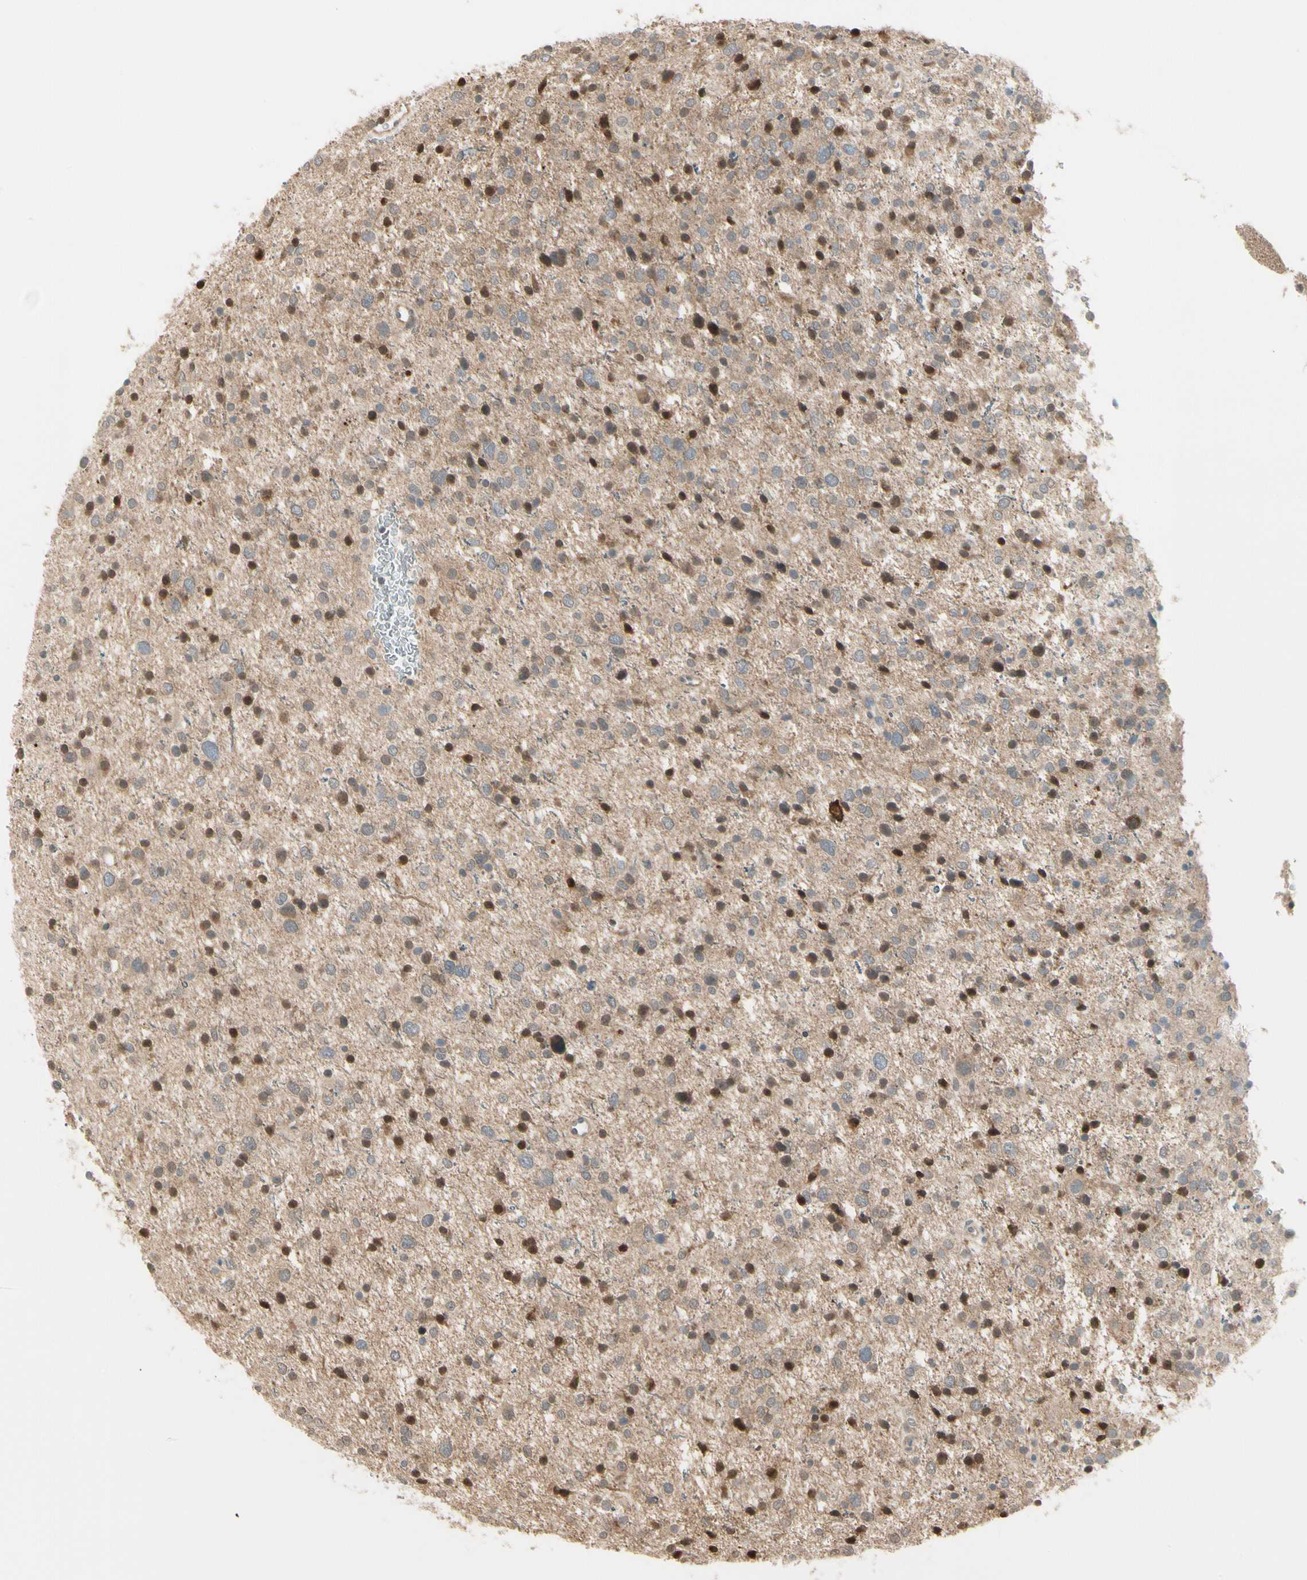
{"staining": {"intensity": "moderate", "quantity": ">75%", "location": "cytoplasmic/membranous,nuclear"}, "tissue": "glioma", "cell_type": "Tumor cells", "image_type": "cancer", "snomed": [{"axis": "morphology", "description": "Glioma, malignant, Low grade"}, {"axis": "topography", "description": "Brain"}], "caption": "Human glioma stained with a brown dye exhibits moderate cytoplasmic/membranous and nuclear positive expression in about >75% of tumor cells.", "gene": "EVC", "patient": {"sex": "female", "age": 37}}